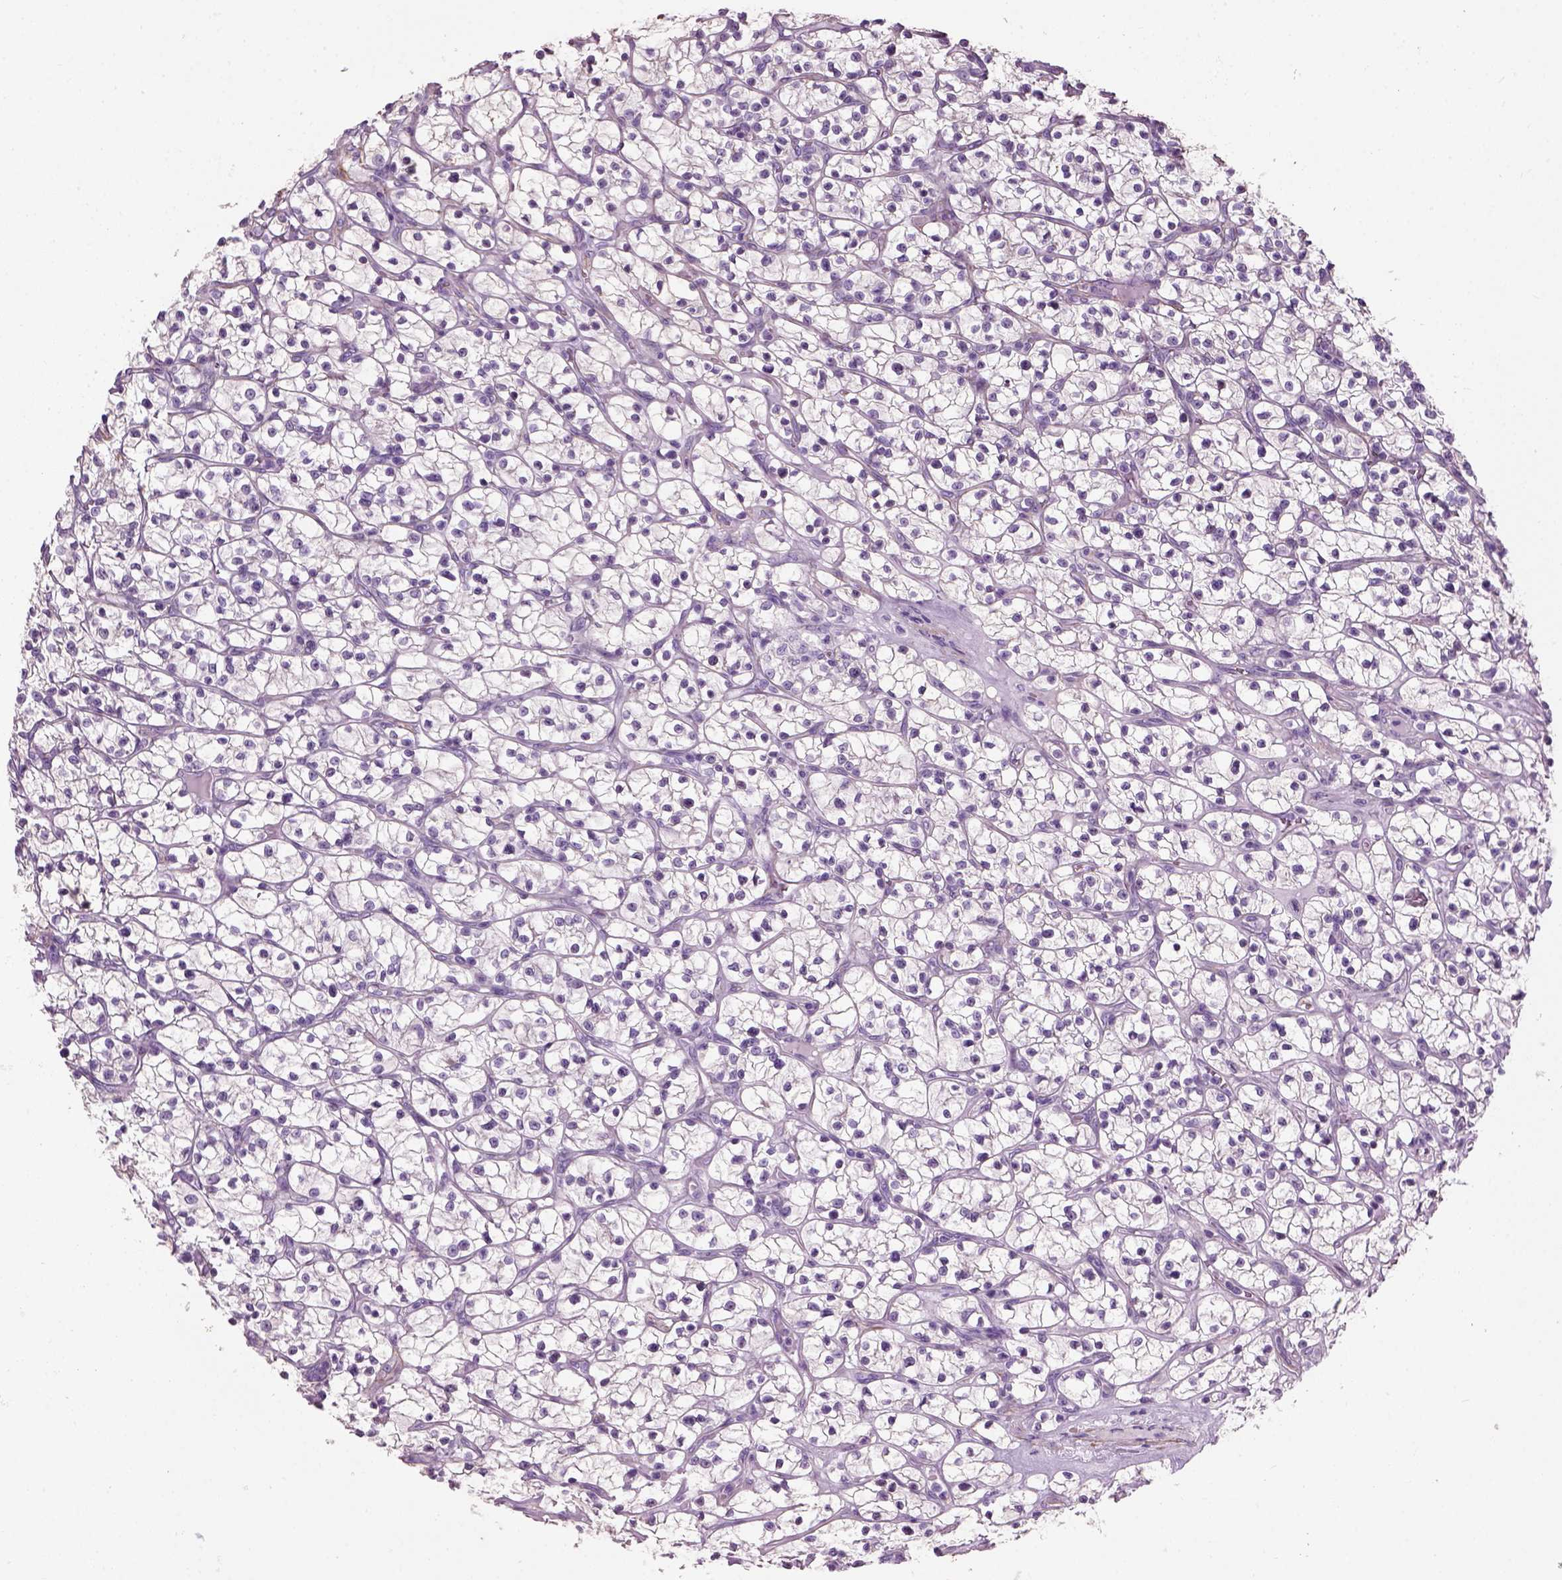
{"staining": {"intensity": "negative", "quantity": "none", "location": "none"}, "tissue": "renal cancer", "cell_type": "Tumor cells", "image_type": "cancer", "snomed": [{"axis": "morphology", "description": "Adenocarcinoma, NOS"}, {"axis": "topography", "description": "Kidney"}], "caption": "There is no significant staining in tumor cells of adenocarcinoma (renal).", "gene": "FAM161A", "patient": {"sex": "female", "age": 64}}